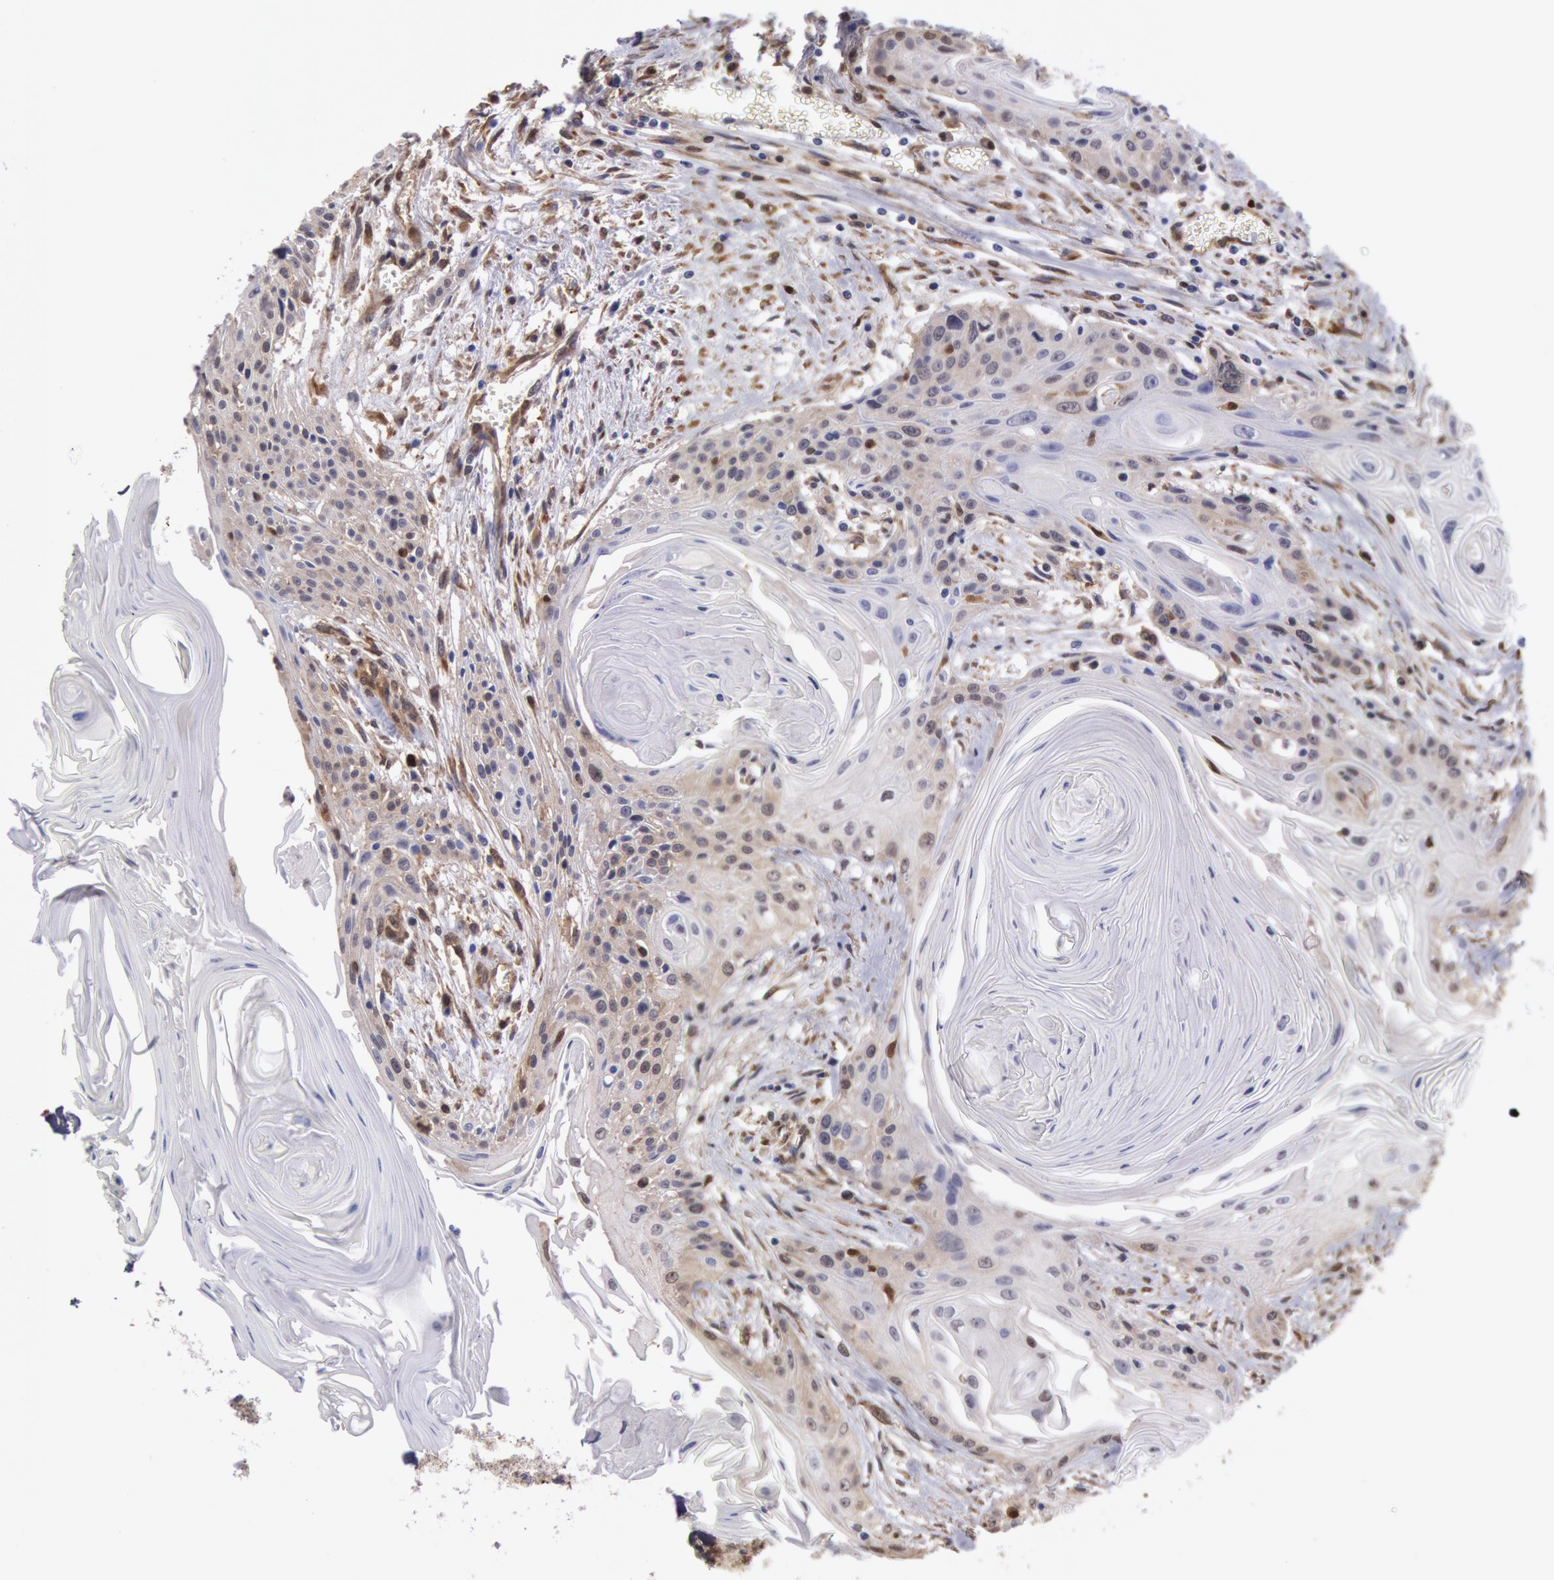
{"staining": {"intensity": "weak", "quantity": "25%-75%", "location": "cytoplasmic/membranous"}, "tissue": "head and neck cancer", "cell_type": "Tumor cells", "image_type": "cancer", "snomed": [{"axis": "morphology", "description": "Squamous cell carcinoma, NOS"}, {"axis": "morphology", "description": "Squamous cell carcinoma, metastatic, NOS"}, {"axis": "topography", "description": "Lymph node"}, {"axis": "topography", "description": "Salivary gland"}, {"axis": "topography", "description": "Head-Neck"}], "caption": "There is low levels of weak cytoplasmic/membranous staining in tumor cells of metastatic squamous cell carcinoma (head and neck), as demonstrated by immunohistochemical staining (brown color).", "gene": "CCDC50", "patient": {"sex": "female", "age": 74}}